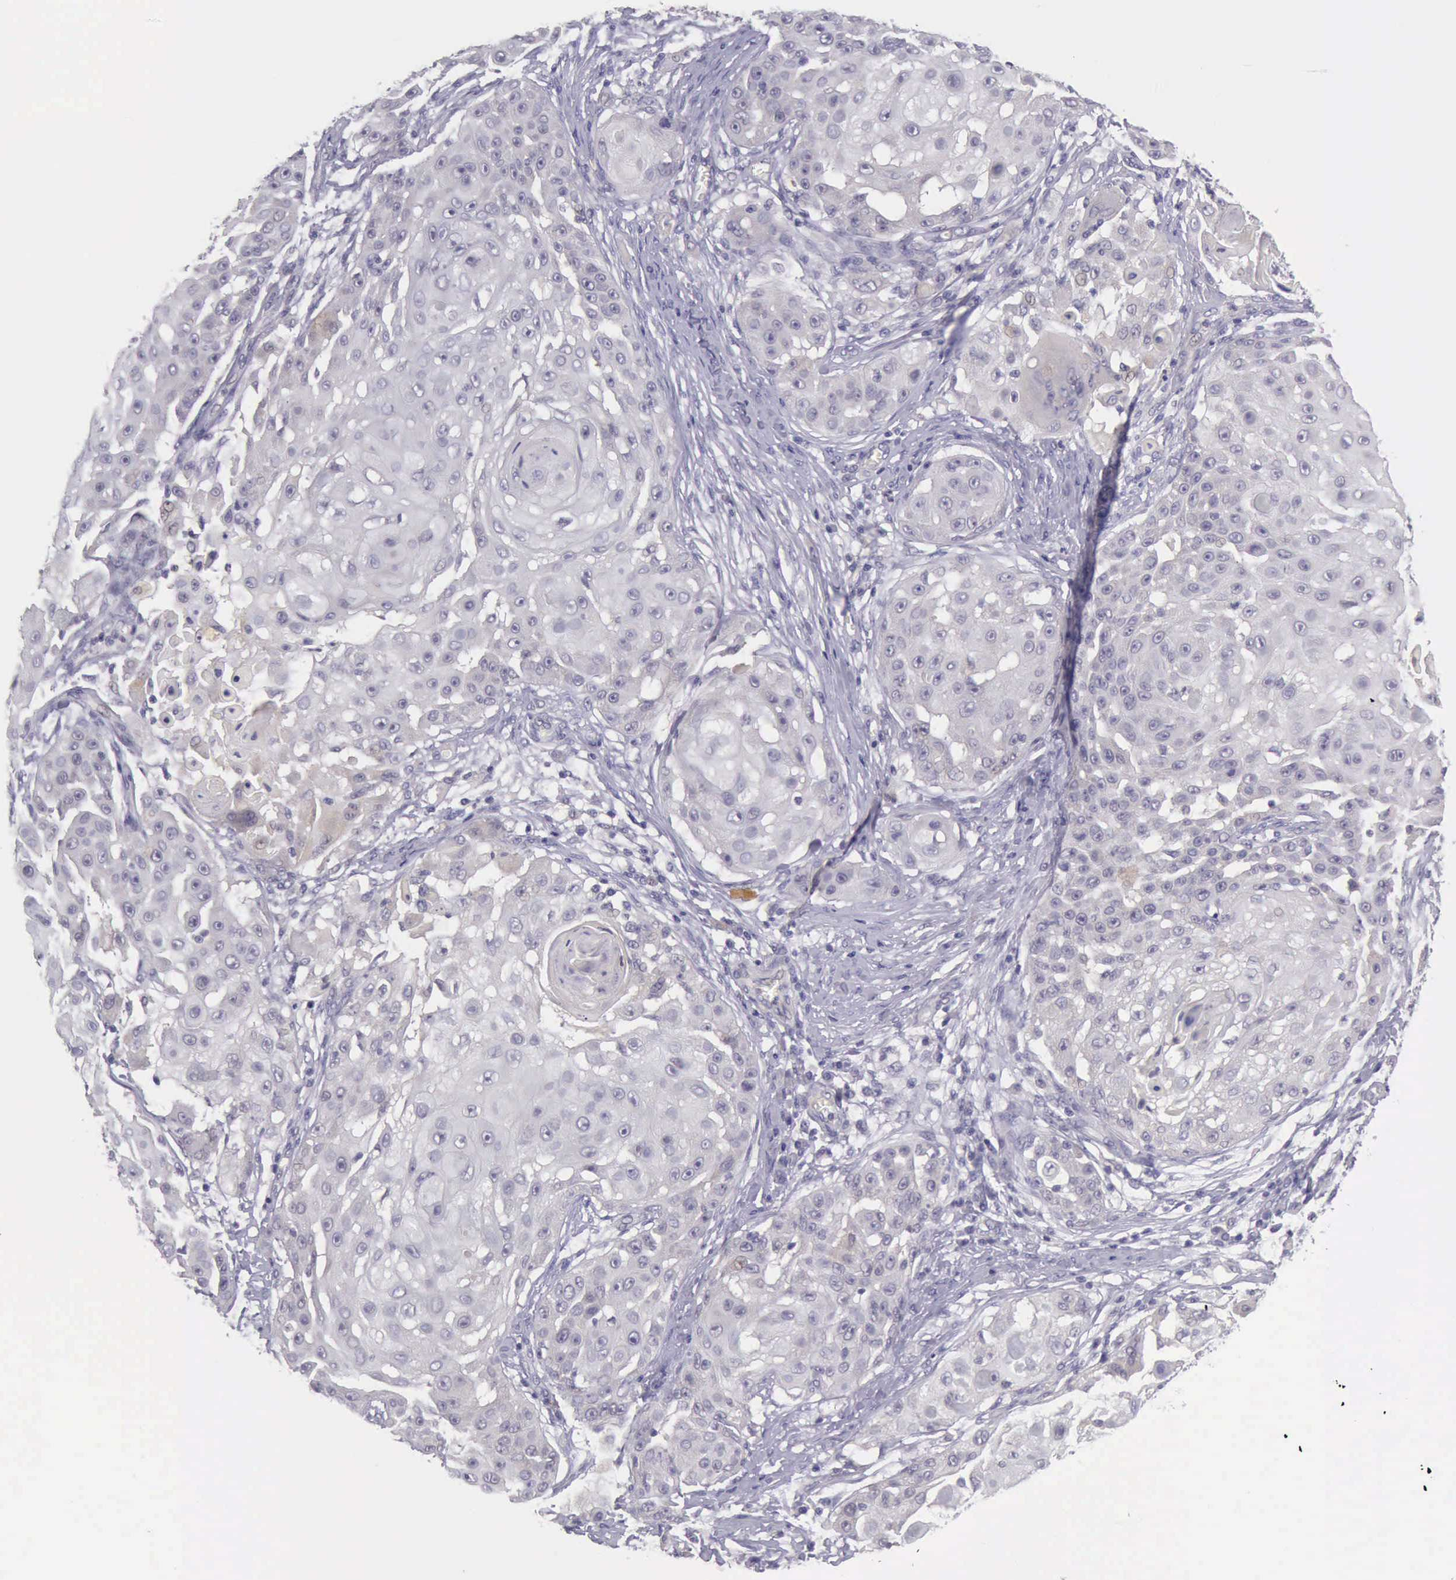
{"staining": {"intensity": "negative", "quantity": "none", "location": "none"}, "tissue": "skin cancer", "cell_type": "Tumor cells", "image_type": "cancer", "snomed": [{"axis": "morphology", "description": "Squamous cell carcinoma, NOS"}, {"axis": "topography", "description": "Skin"}], "caption": "An immunohistochemistry (IHC) micrograph of skin squamous cell carcinoma is shown. There is no staining in tumor cells of skin squamous cell carcinoma. Nuclei are stained in blue.", "gene": "ARNT2", "patient": {"sex": "female", "age": 57}}